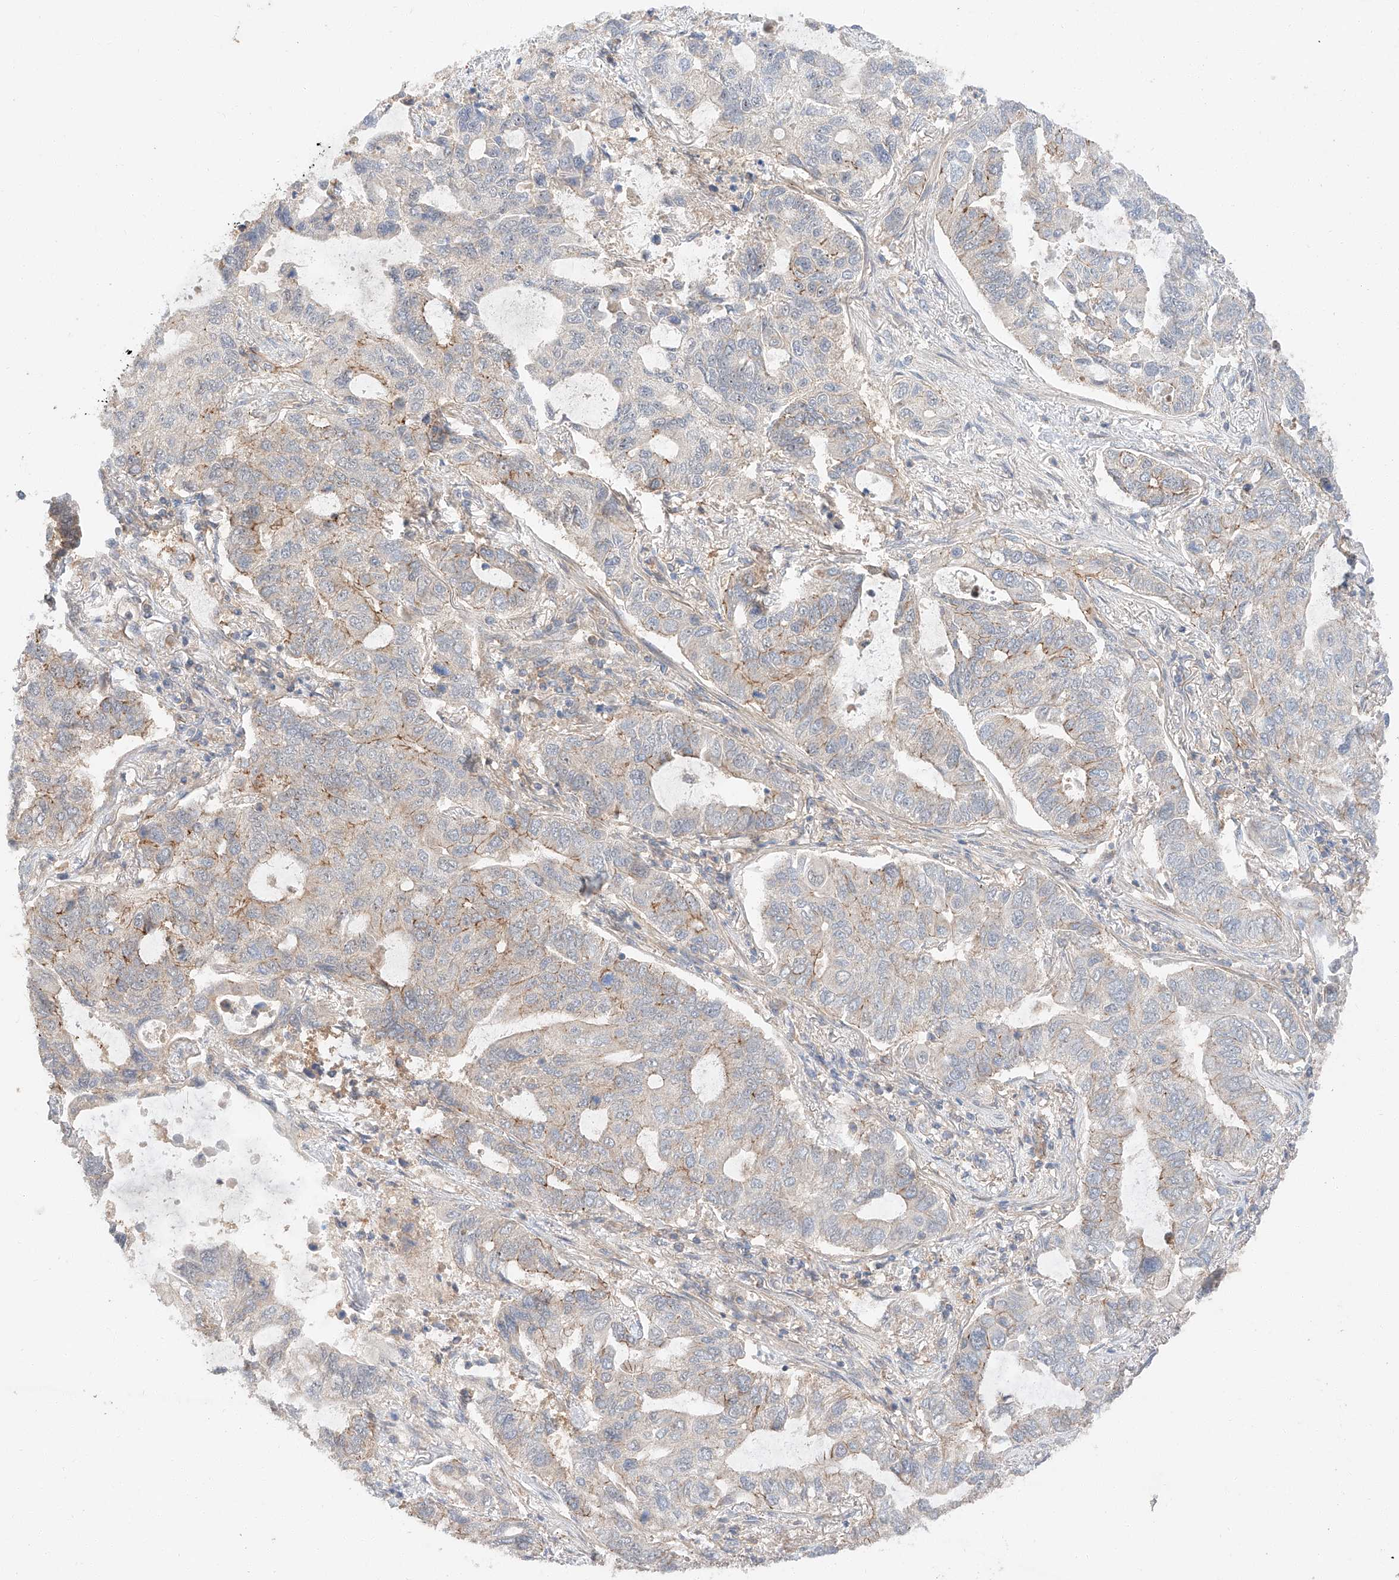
{"staining": {"intensity": "moderate", "quantity": "<25%", "location": "cytoplasmic/membranous"}, "tissue": "lung cancer", "cell_type": "Tumor cells", "image_type": "cancer", "snomed": [{"axis": "morphology", "description": "Adenocarcinoma, NOS"}, {"axis": "topography", "description": "Lung"}], "caption": "Tumor cells demonstrate low levels of moderate cytoplasmic/membranous staining in approximately <25% of cells in lung adenocarcinoma.", "gene": "XPNPEP1", "patient": {"sex": "male", "age": 64}}